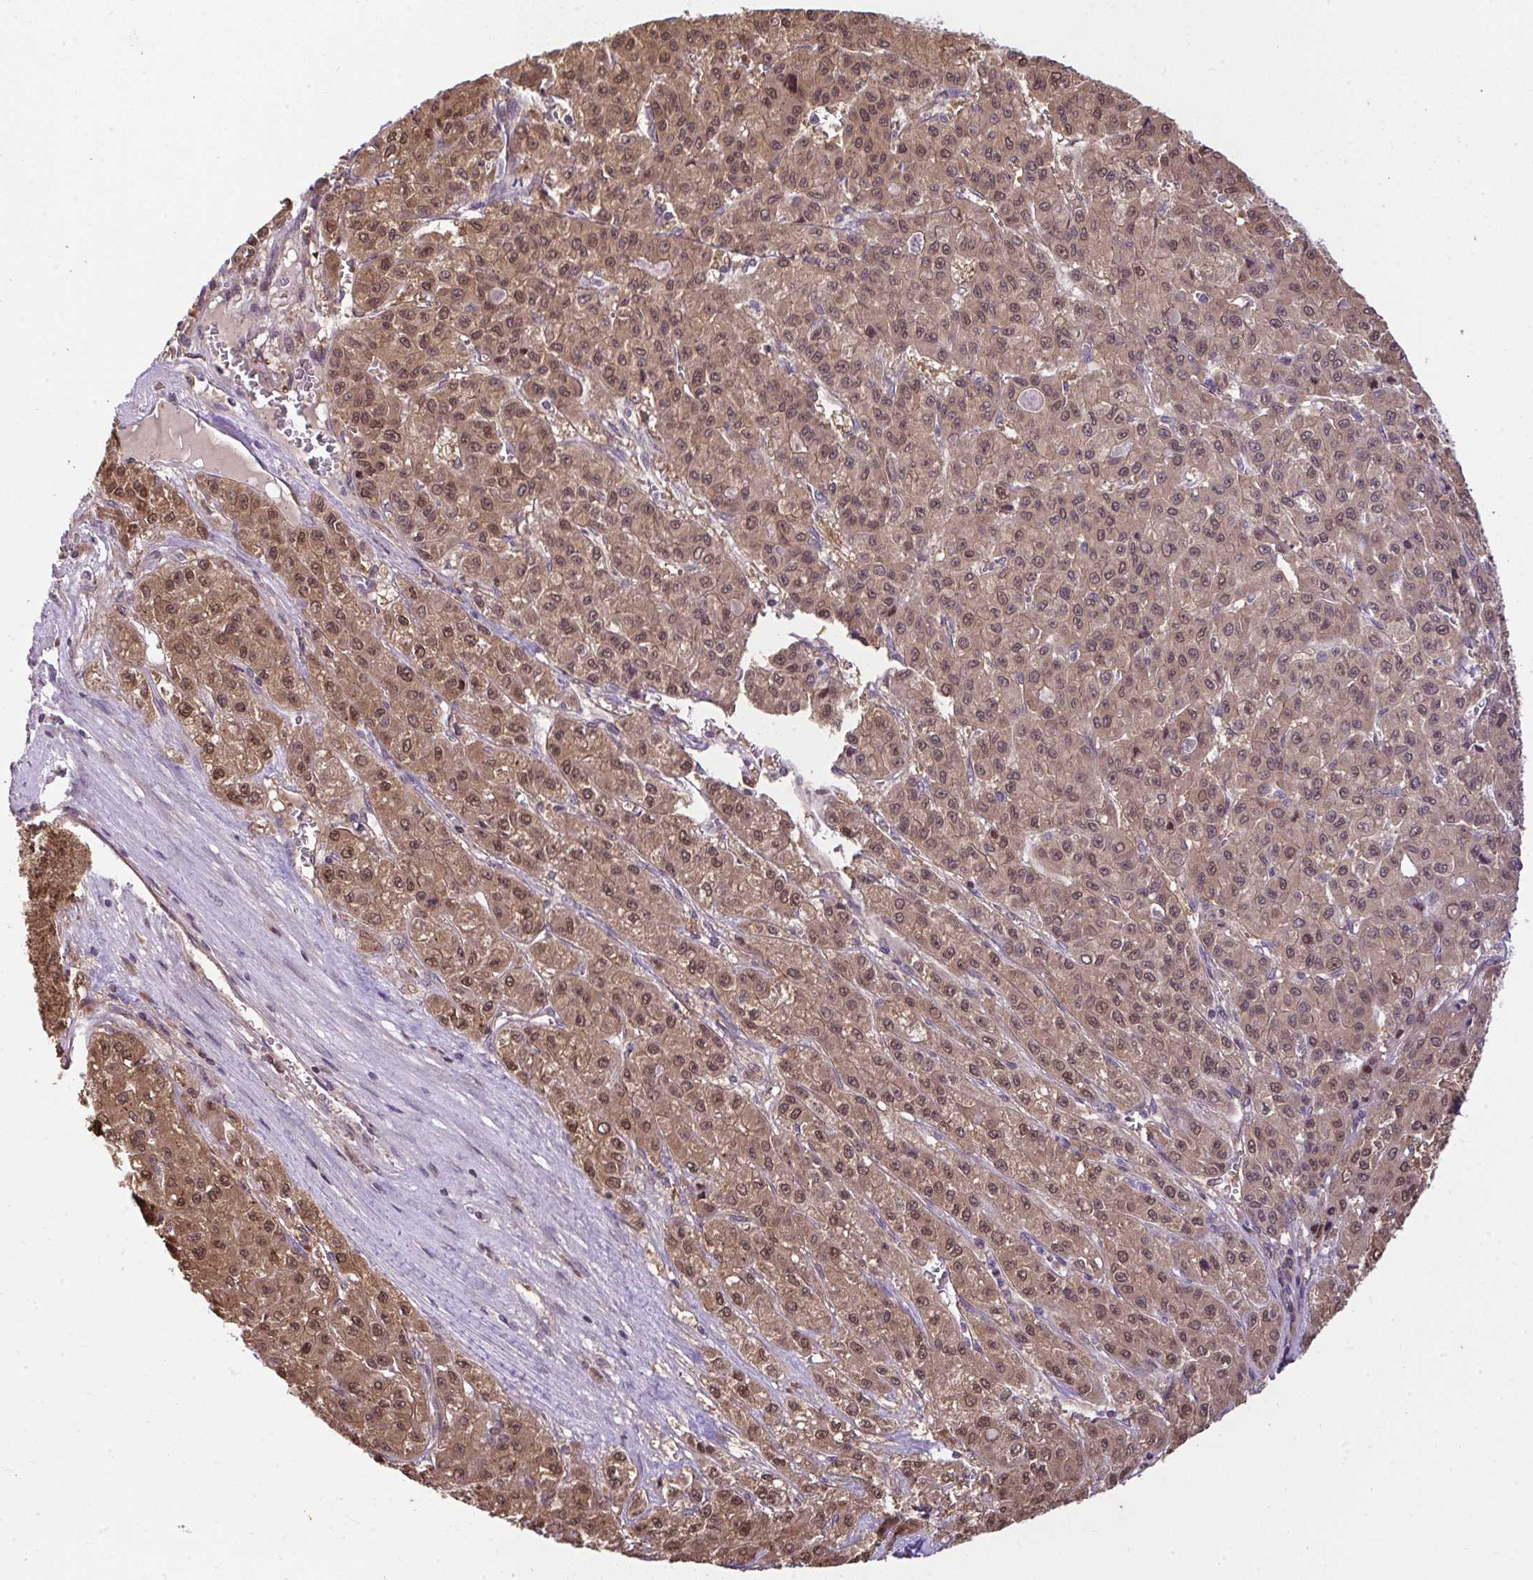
{"staining": {"intensity": "moderate", "quantity": ">75%", "location": "cytoplasmic/membranous,nuclear"}, "tissue": "liver cancer", "cell_type": "Tumor cells", "image_type": "cancer", "snomed": [{"axis": "morphology", "description": "Carcinoma, Hepatocellular, NOS"}, {"axis": "topography", "description": "Liver"}], "caption": "About >75% of tumor cells in human liver hepatocellular carcinoma exhibit moderate cytoplasmic/membranous and nuclear protein staining as visualized by brown immunohistochemical staining.", "gene": "RDH14", "patient": {"sex": "male", "age": 70}}